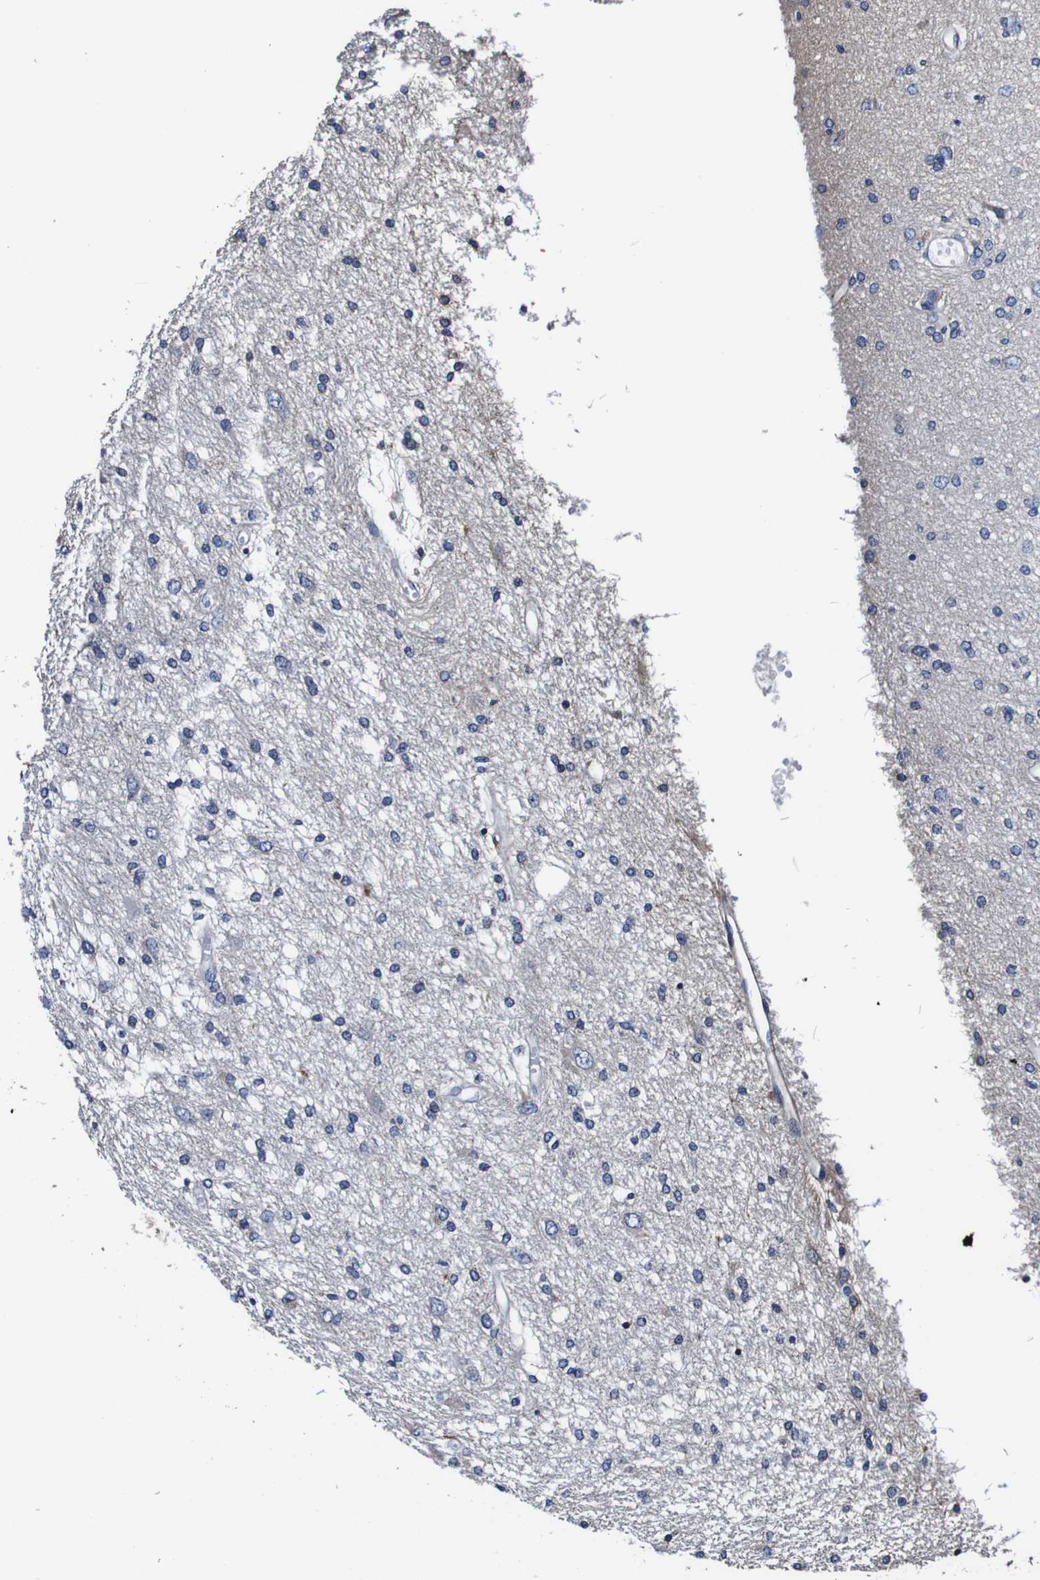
{"staining": {"intensity": "negative", "quantity": "none", "location": "none"}, "tissue": "glioma", "cell_type": "Tumor cells", "image_type": "cancer", "snomed": [{"axis": "morphology", "description": "Glioma, malignant, High grade"}, {"axis": "topography", "description": "Brain"}], "caption": "DAB (3,3'-diaminobenzidine) immunohistochemical staining of glioma reveals no significant staining in tumor cells. The staining is performed using DAB brown chromogen with nuclei counter-stained in using hematoxylin.", "gene": "PDCD6IP", "patient": {"sex": "female", "age": 59}}